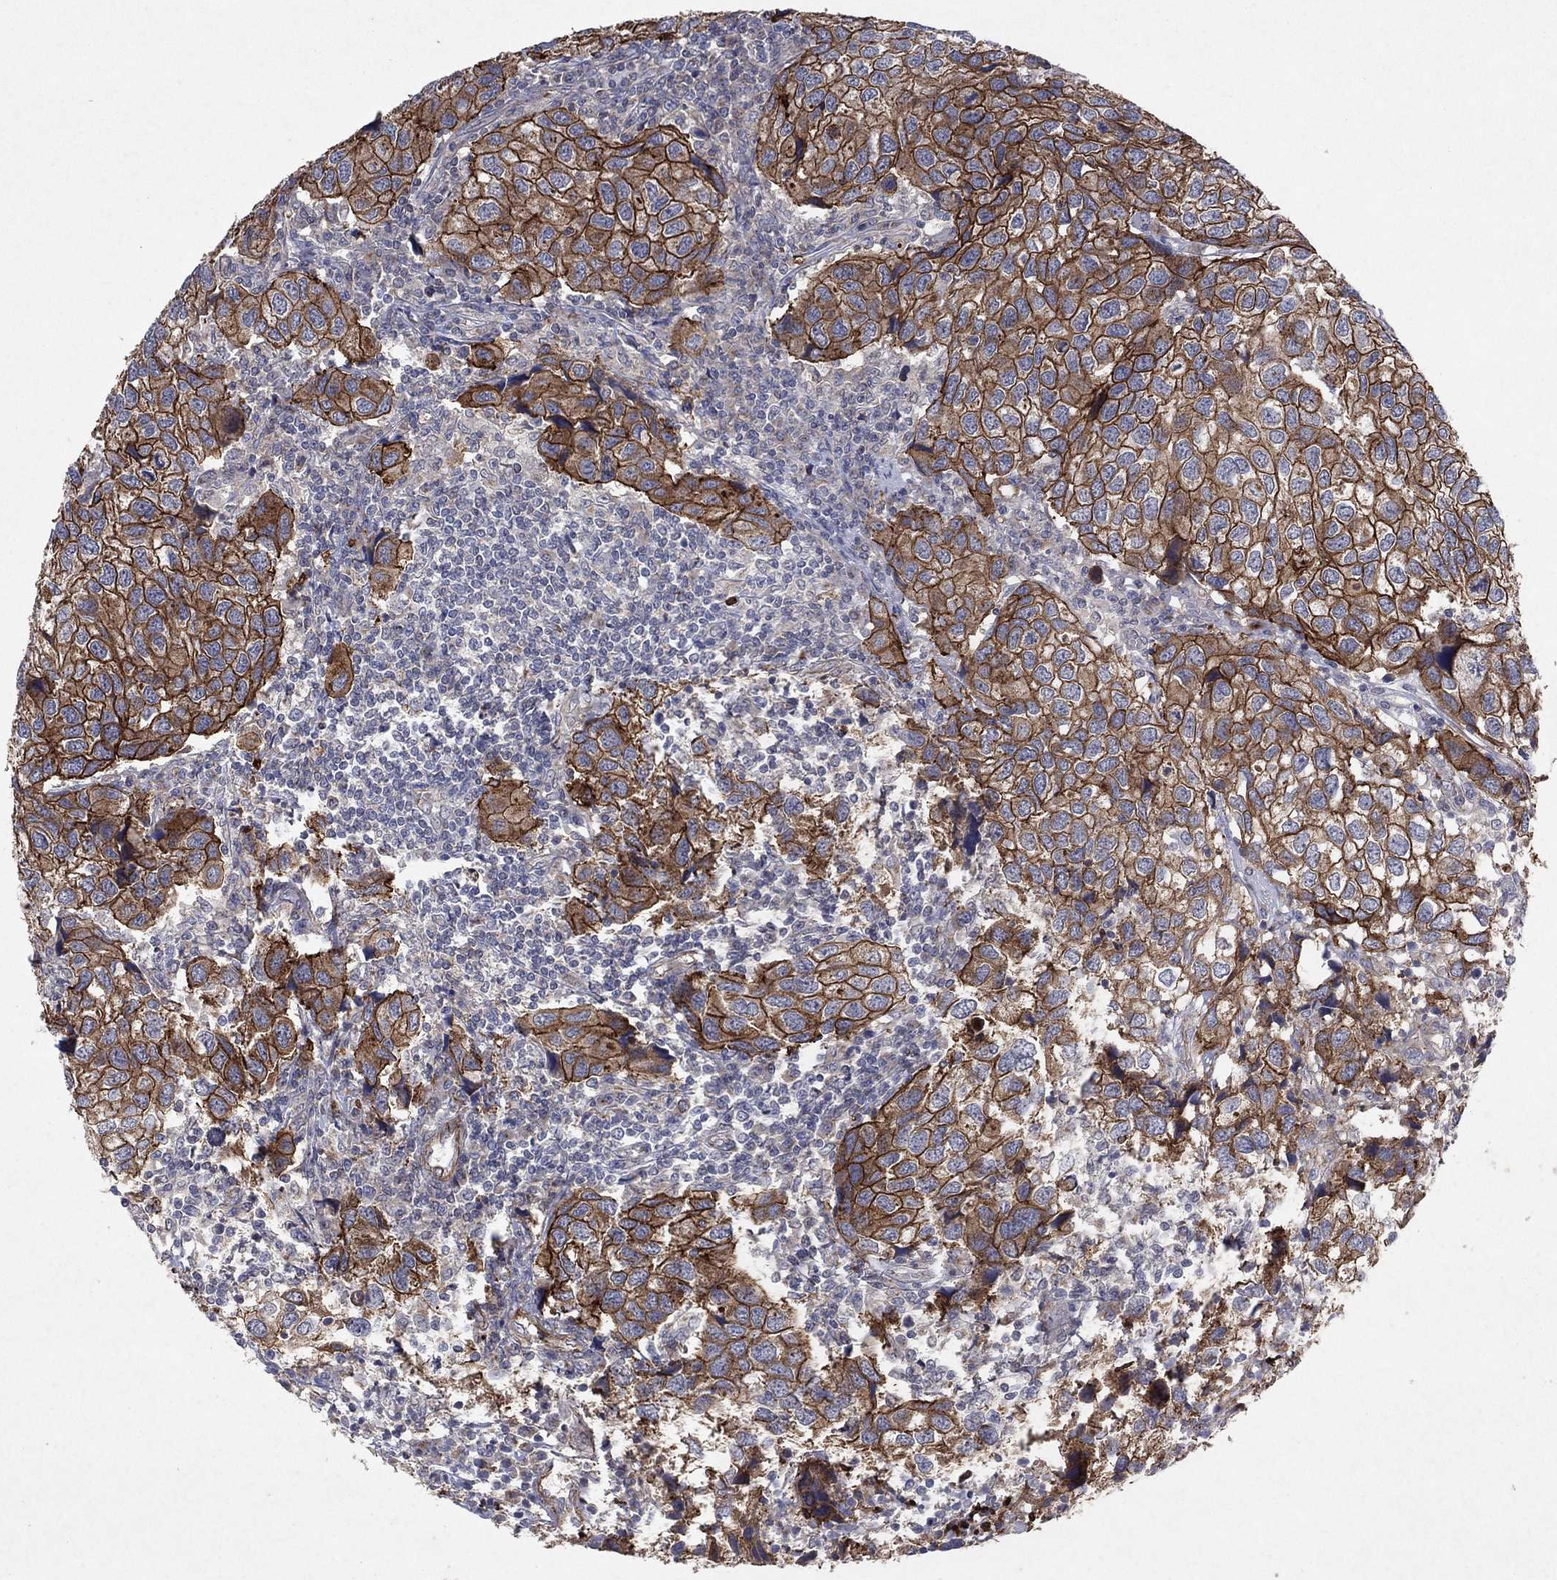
{"staining": {"intensity": "strong", "quantity": ">75%", "location": "cytoplasmic/membranous"}, "tissue": "urothelial cancer", "cell_type": "Tumor cells", "image_type": "cancer", "snomed": [{"axis": "morphology", "description": "Urothelial carcinoma, High grade"}, {"axis": "topography", "description": "Urinary bladder"}], "caption": "Urothelial cancer stained for a protein reveals strong cytoplasmic/membranous positivity in tumor cells.", "gene": "FRG1", "patient": {"sex": "male", "age": 79}}